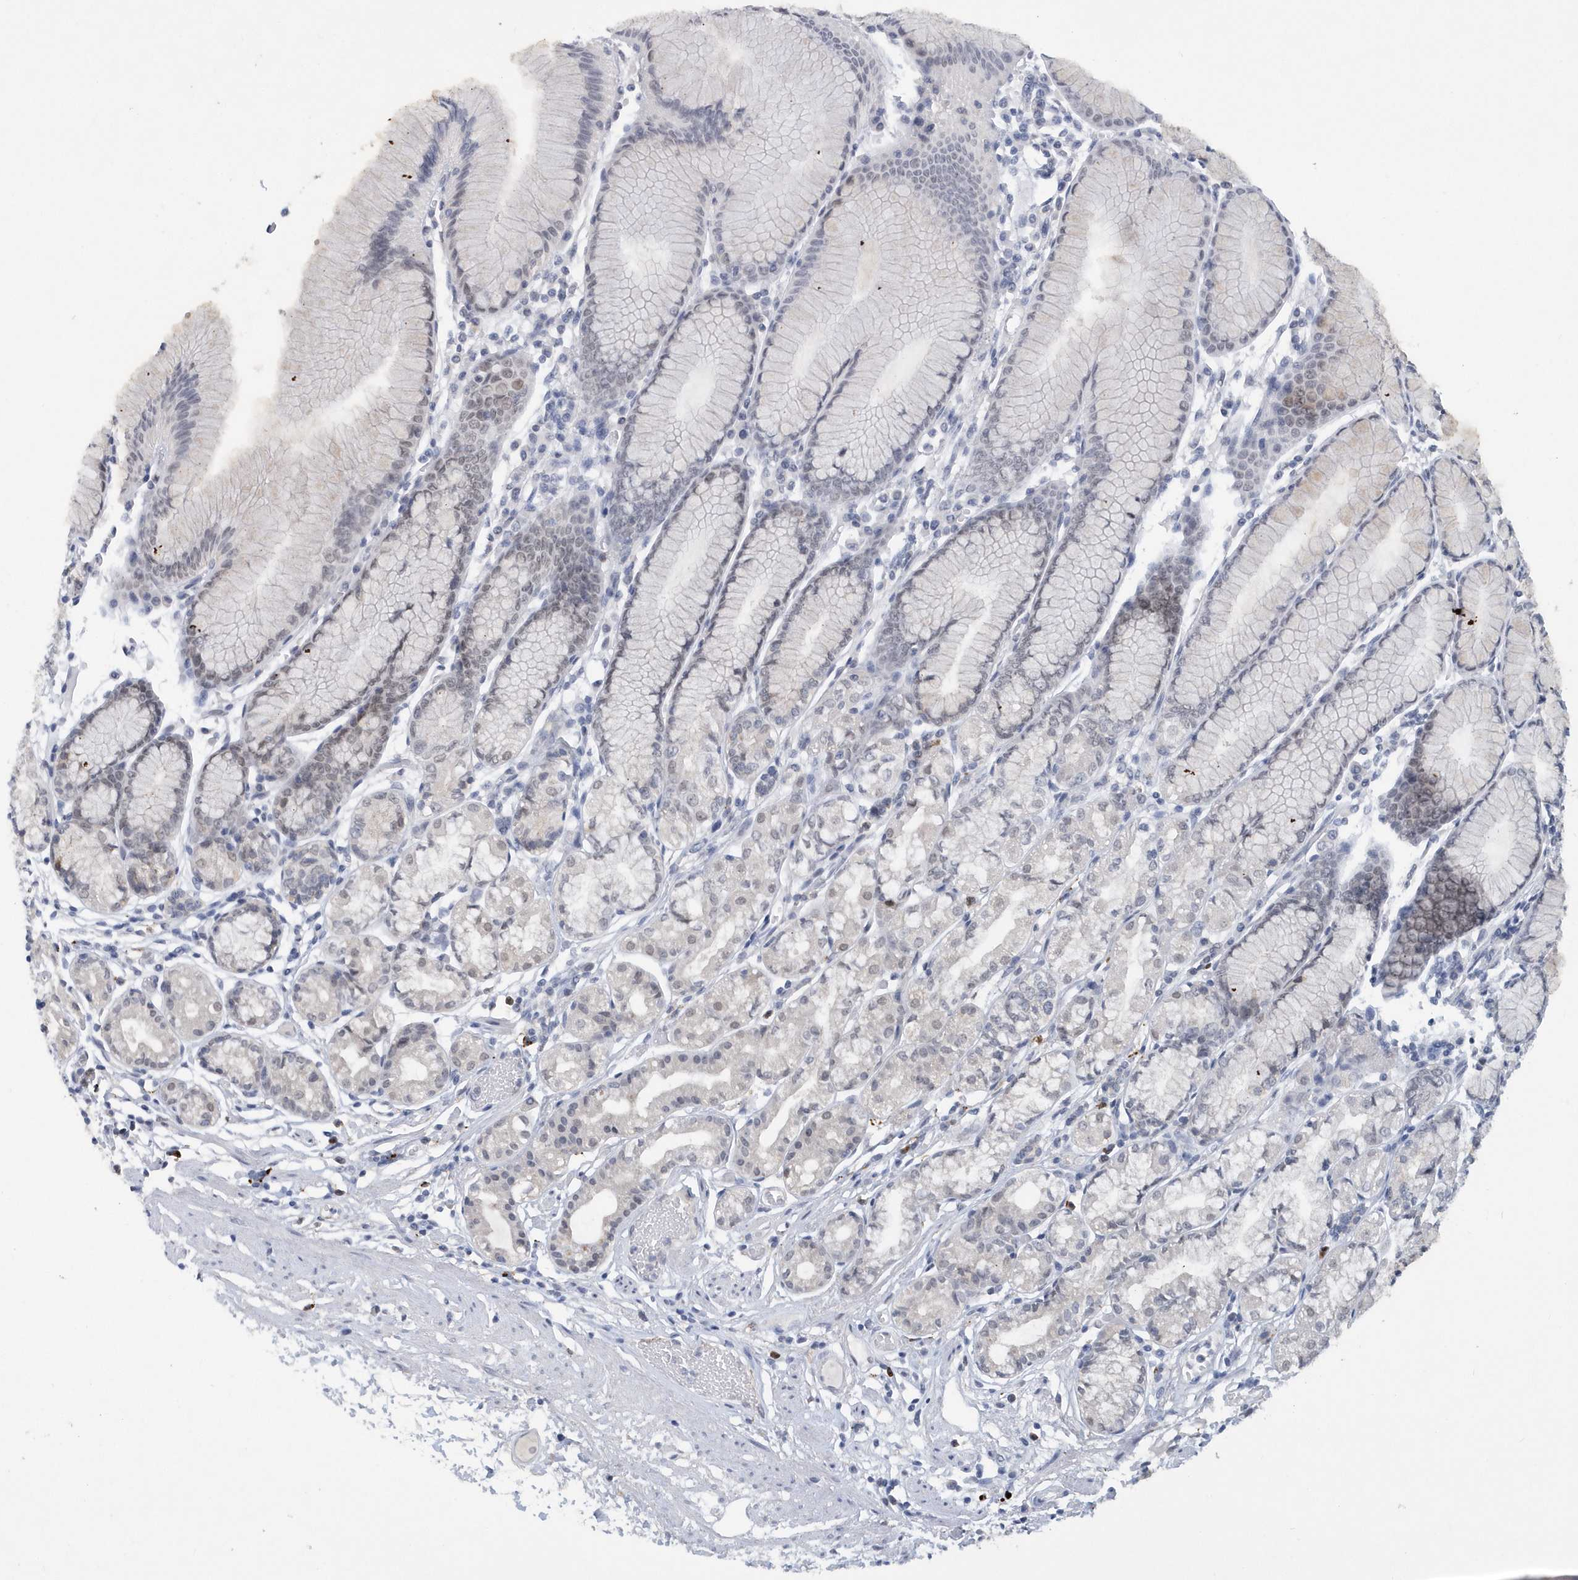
{"staining": {"intensity": "negative", "quantity": "none", "location": "none"}, "tissue": "stomach", "cell_type": "Glandular cells", "image_type": "normal", "snomed": [{"axis": "morphology", "description": "Normal tissue, NOS"}, {"axis": "topography", "description": "Stomach"}], "caption": "Benign stomach was stained to show a protein in brown. There is no significant positivity in glandular cells.", "gene": "SRGAP3", "patient": {"sex": "female", "age": 57}}